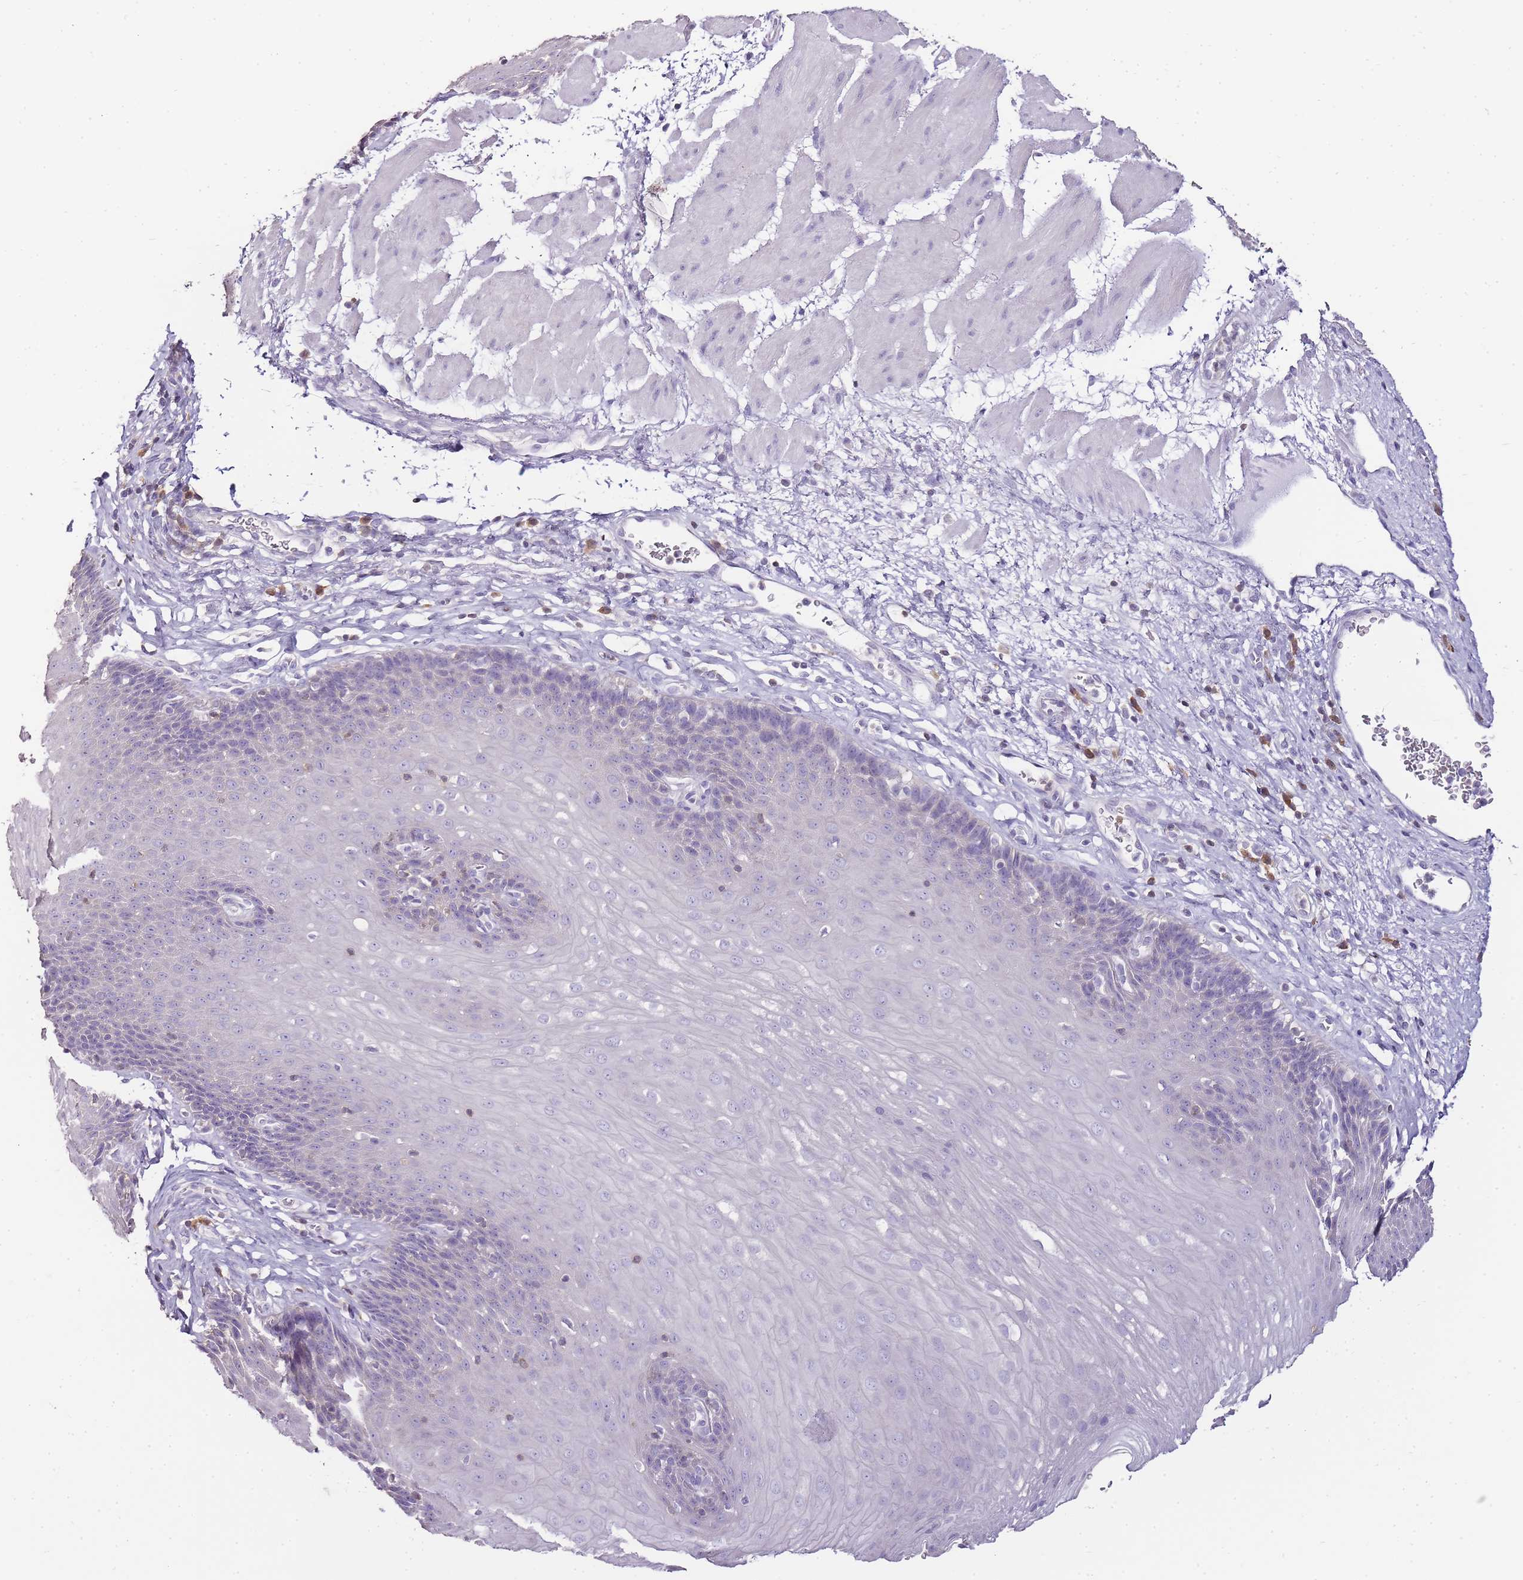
{"staining": {"intensity": "negative", "quantity": "none", "location": "none"}, "tissue": "esophagus", "cell_type": "Squamous epithelial cells", "image_type": "normal", "snomed": [{"axis": "morphology", "description": "Normal tissue, NOS"}, {"axis": "topography", "description": "Esophagus"}], "caption": "DAB immunohistochemical staining of benign human esophagus exhibits no significant staining in squamous epithelial cells. (DAB IHC with hematoxylin counter stain).", "gene": "ZBP1", "patient": {"sex": "female", "age": 66}}